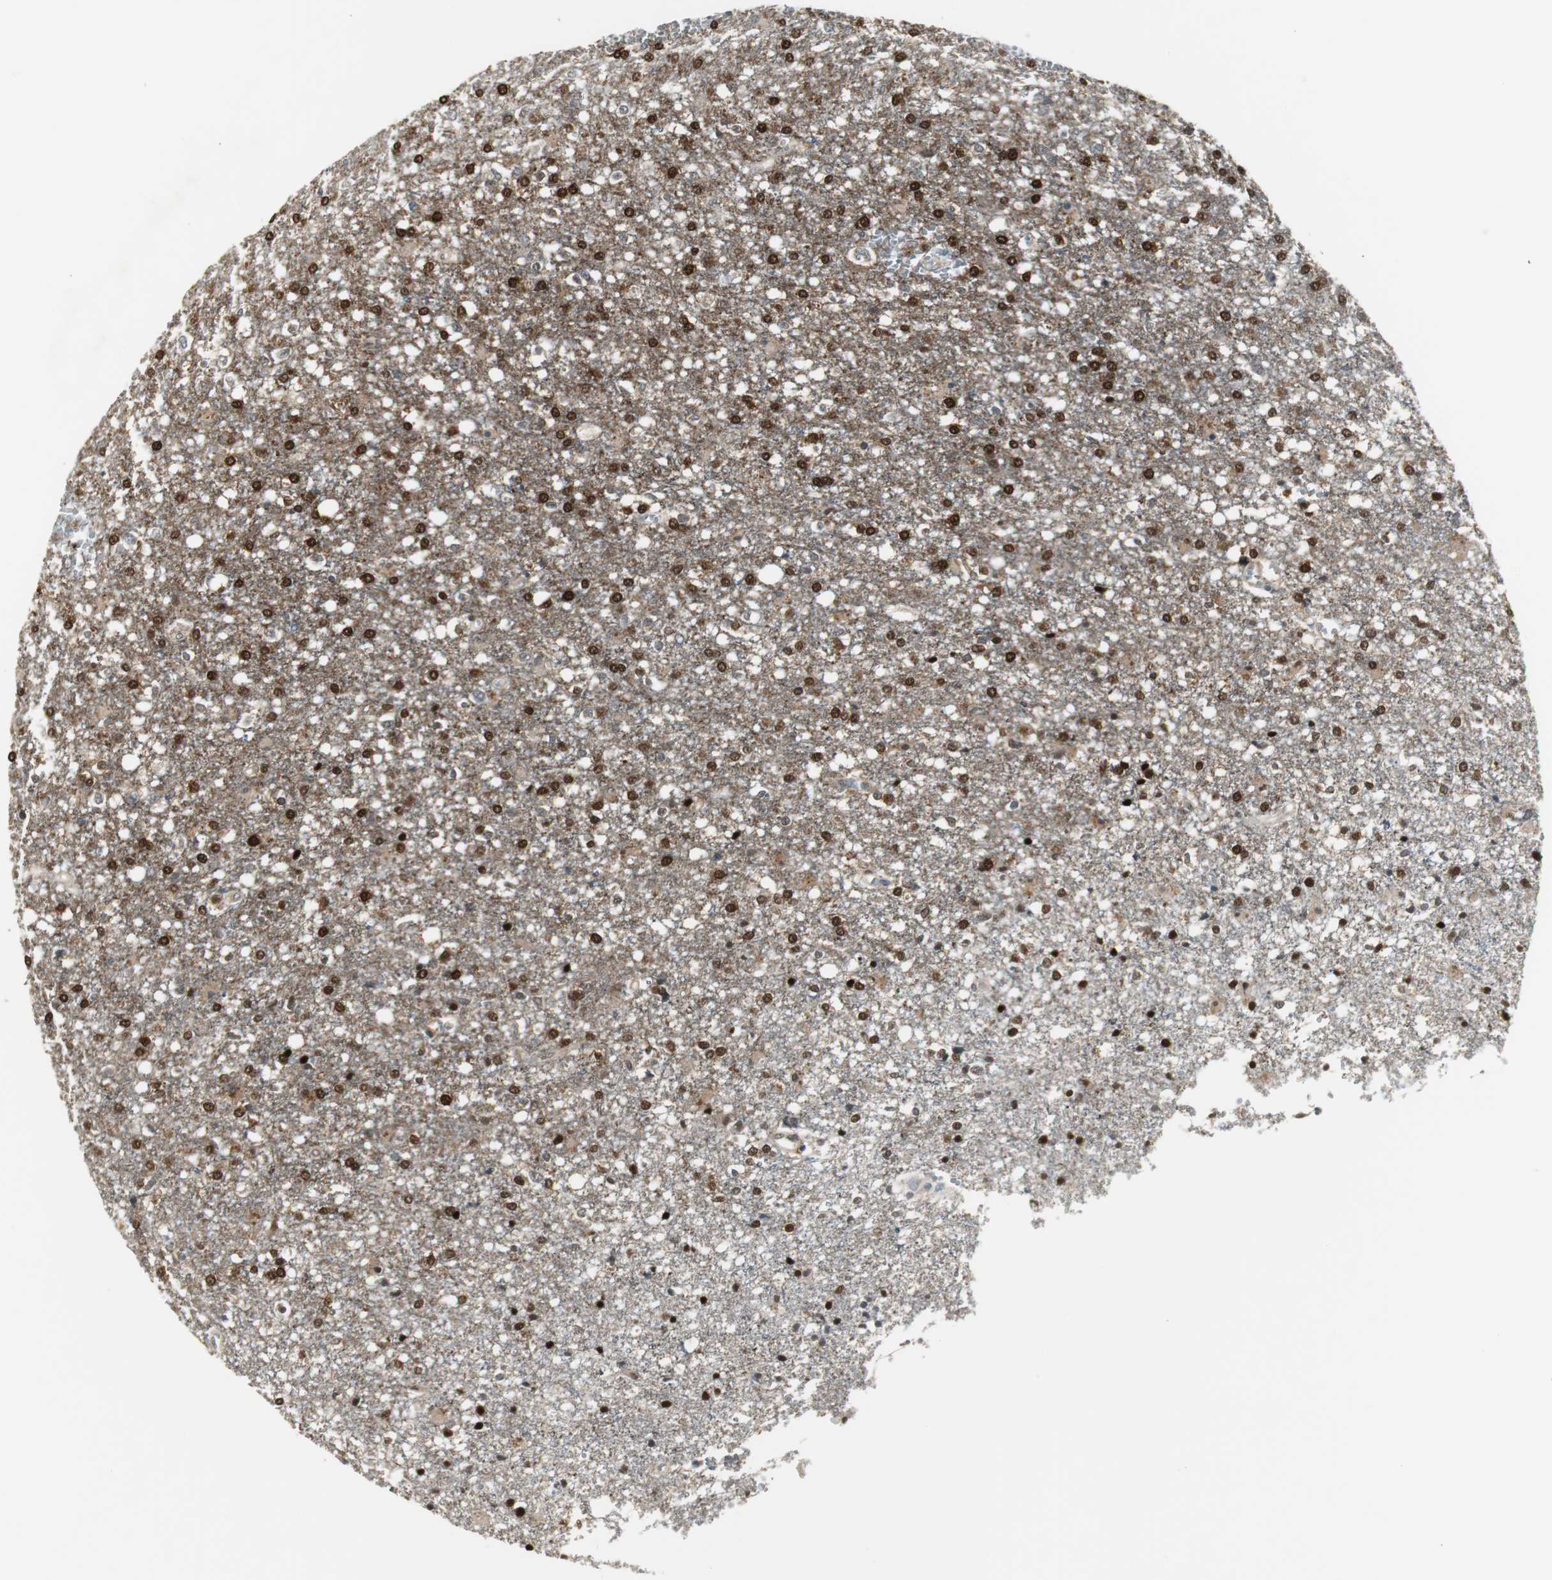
{"staining": {"intensity": "strong", "quantity": ">75%", "location": "cytoplasmic/membranous,nuclear"}, "tissue": "glioma", "cell_type": "Tumor cells", "image_type": "cancer", "snomed": [{"axis": "morphology", "description": "Glioma, malignant, High grade"}, {"axis": "topography", "description": "Cerebral cortex"}], "caption": "The micrograph exhibits a brown stain indicating the presence of a protein in the cytoplasmic/membranous and nuclear of tumor cells in malignant high-grade glioma. (brown staining indicates protein expression, while blue staining denotes nuclei).", "gene": "PLIN3", "patient": {"sex": "male", "age": 76}}